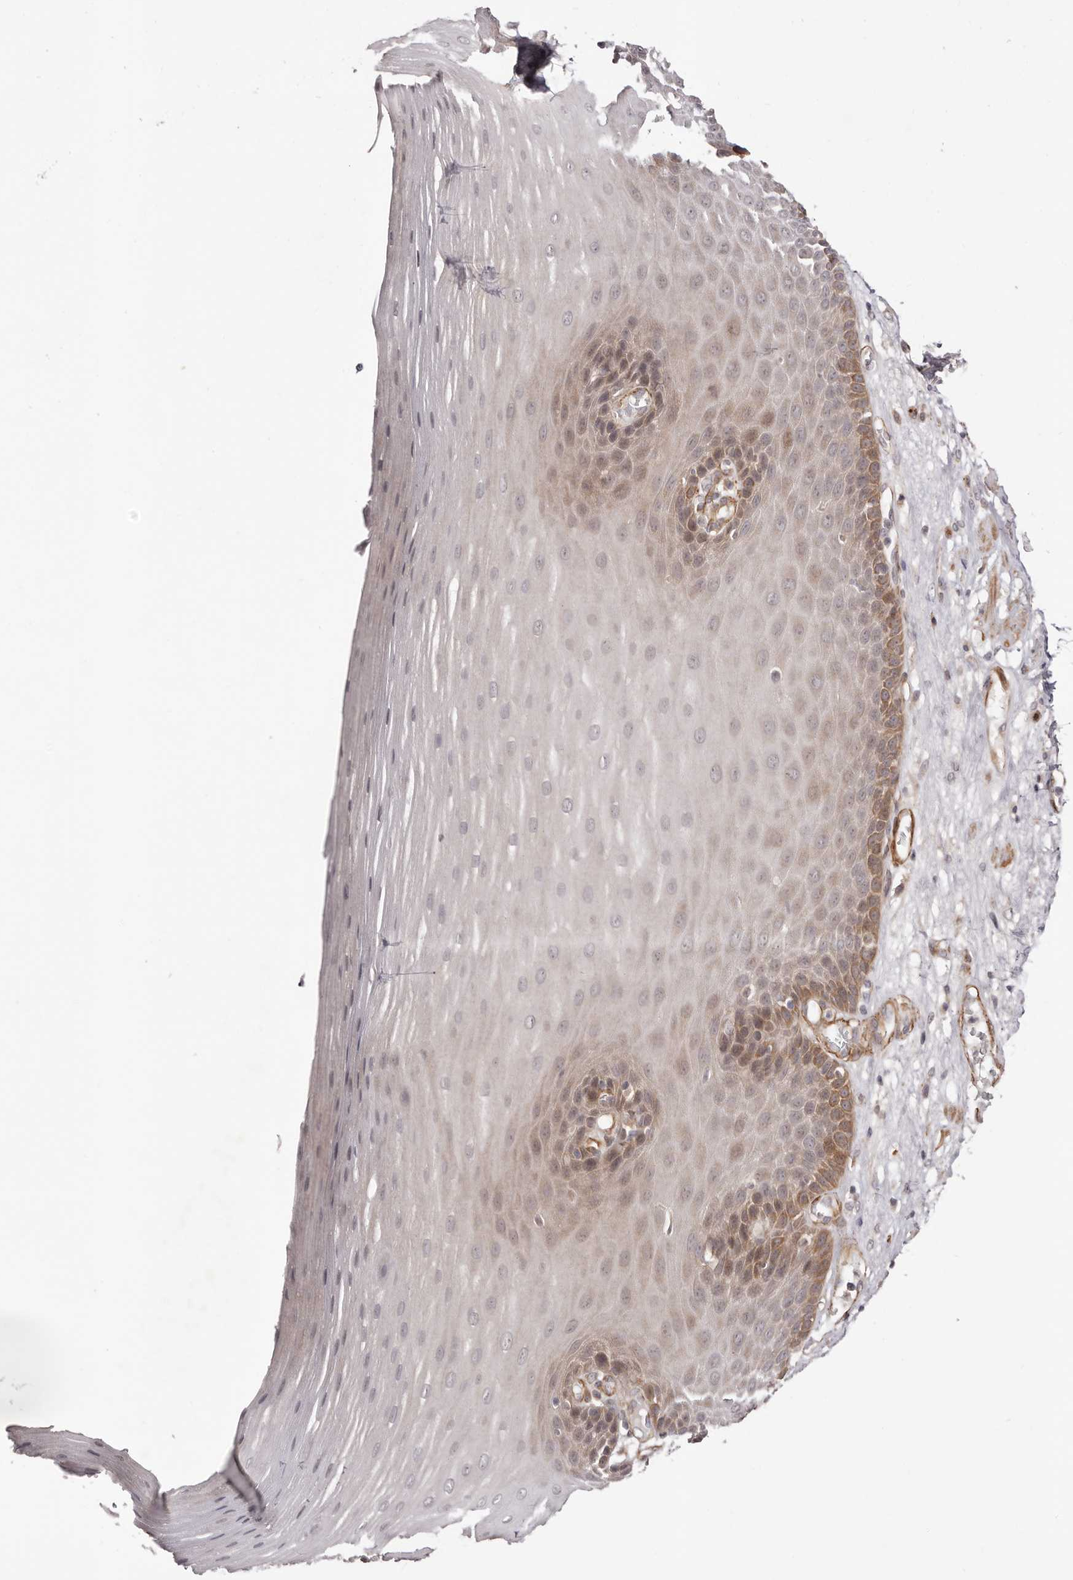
{"staining": {"intensity": "moderate", "quantity": "25%-75%", "location": "cytoplasmic/membranous"}, "tissue": "esophagus", "cell_type": "Squamous epithelial cells", "image_type": "normal", "snomed": [{"axis": "morphology", "description": "Normal tissue, NOS"}, {"axis": "topography", "description": "Esophagus"}], "caption": "Esophagus stained with immunohistochemistry displays moderate cytoplasmic/membranous positivity in approximately 25%-75% of squamous epithelial cells.", "gene": "MICAL2", "patient": {"sex": "male", "age": 62}}